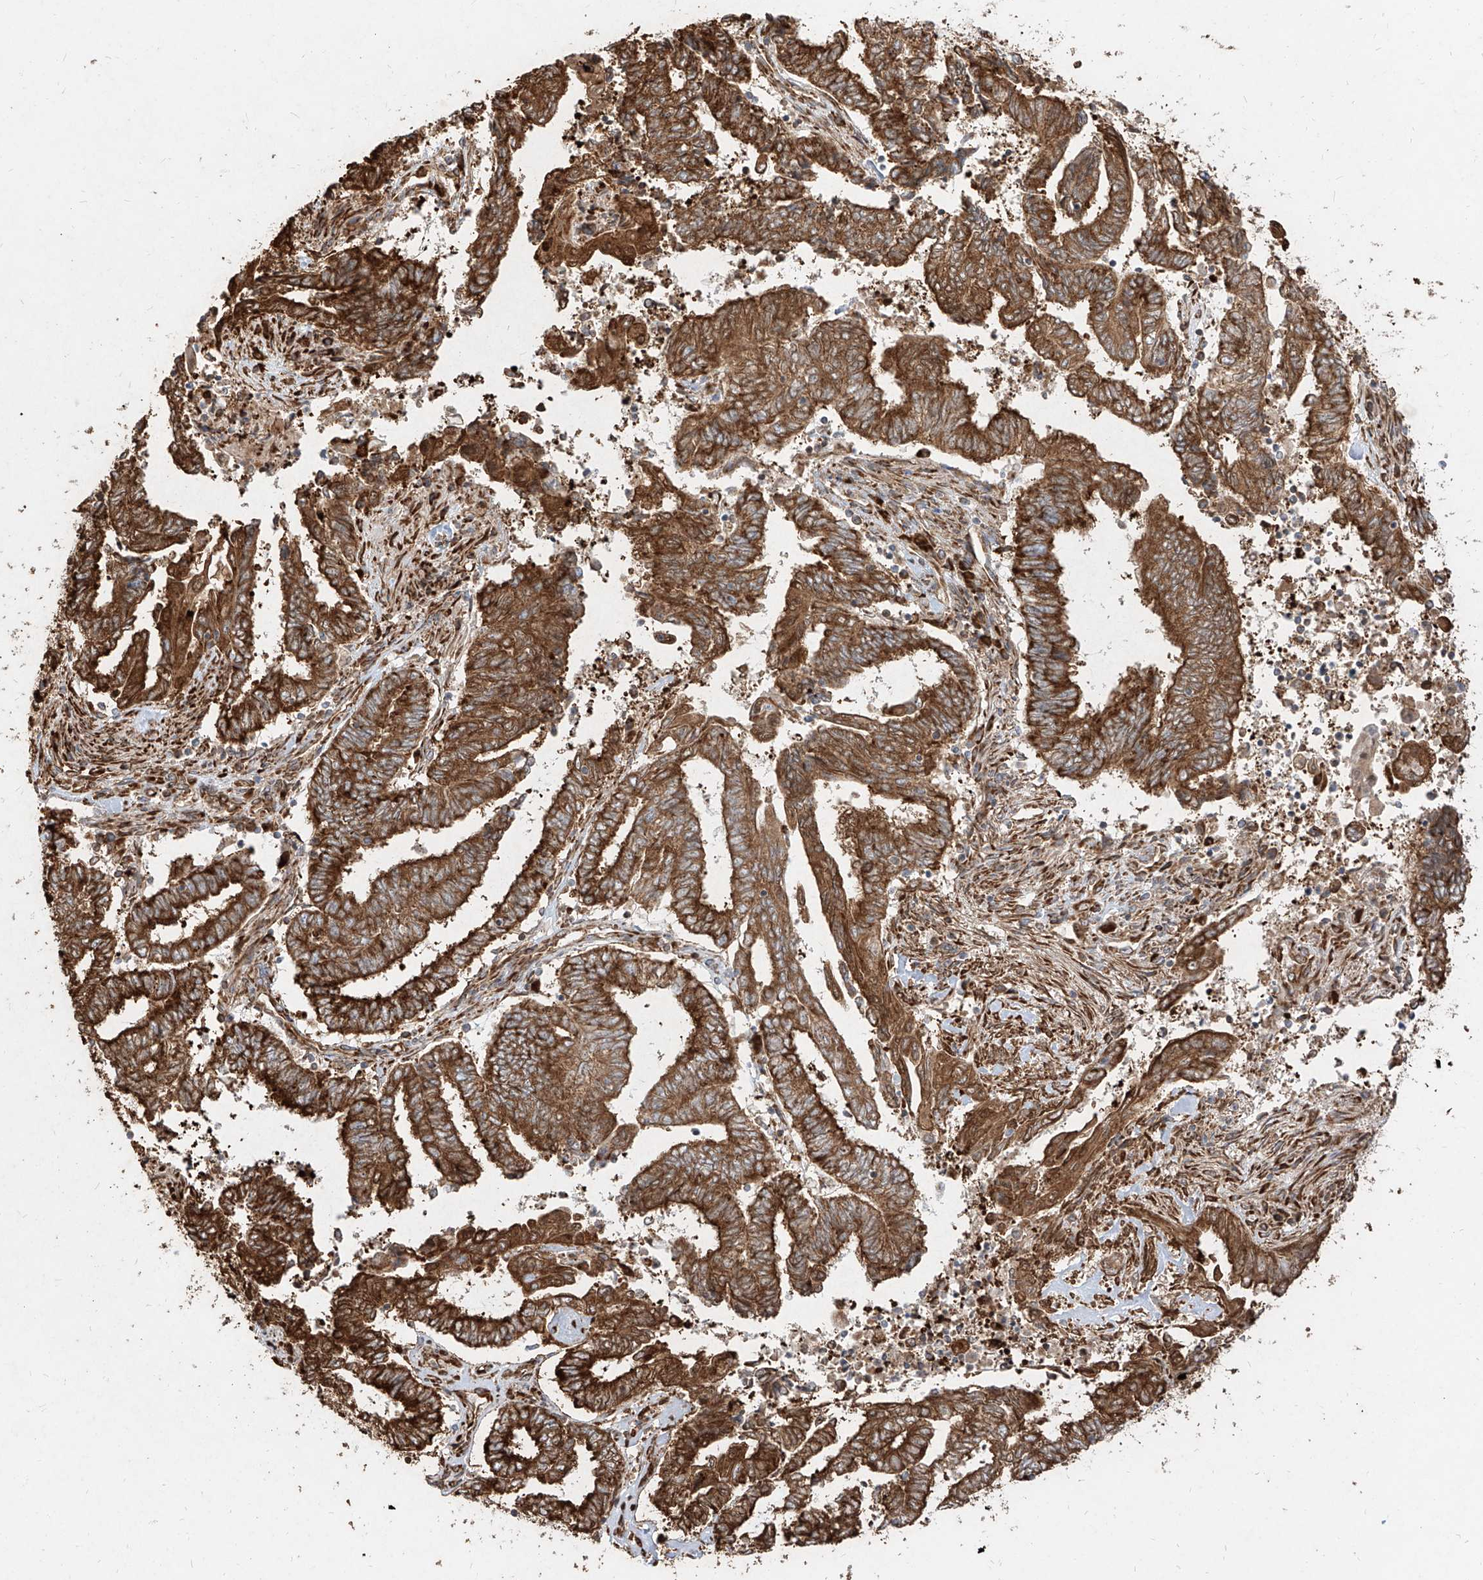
{"staining": {"intensity": "strong", "quantity": ">75%", "location": "cytoplasmic/membranous"}, "tissue": "endometrial cancer", "cell_type": "Tumor cells", "image_type": "cancer", "snomed": [{"axis": "morphology", "description": "Adenocarcinoma, NOS"}, {"axis": "topography", "description": "Uterus"}, {"axis": "topography", "description": "Endometrium"}], "caption": "Strong cytoplasmic/membranous expression for a protein is seen in about >75% of tumor cells of endometrial adenocarcinoma using IHC.", "gene": "RPS25", "patient": {"sex": "female", "age": 70}}